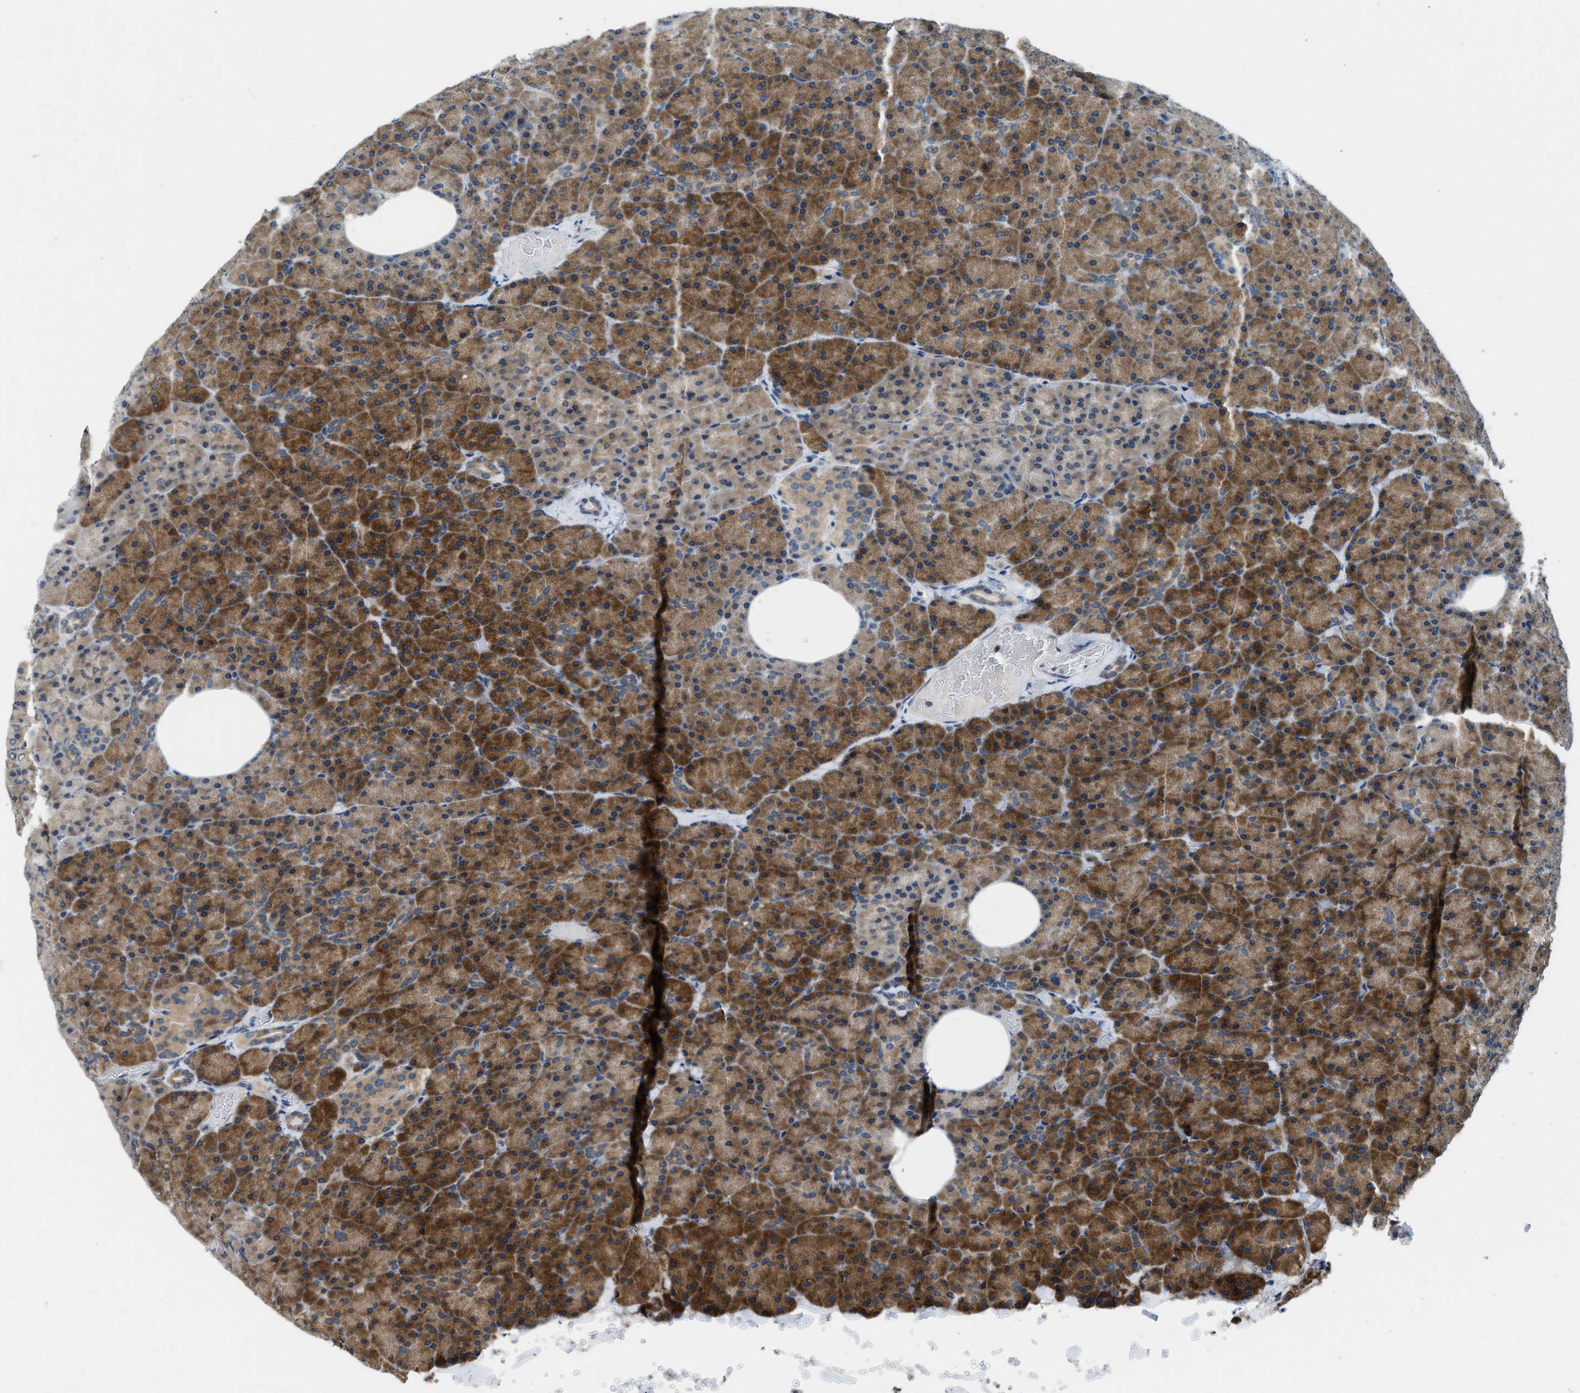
{"staining": {"intensity": "strong", "quantity": ">75%", "location": "cytoplasmic/membranous"}, "tissue": "pancreas", "cell_type": "Exocrine glandular cells", "image_type": "normal", "snomed": [{"axis": "morphology", "description": "Normal tissue, NOS"}, {"axis": "topography", "description": "Pancreas"}], "caption": "DAB (3,3'-diaminobenzidine) immunohistochemical staining of normal pancreas shows strong cytoplasmic/membranous protein positivity in approximately >75% of exocrine glandular cells. Nuclei are stained in blue.", "gene": "BCAP31", "patient": {"sex": "female", "age": 35}}